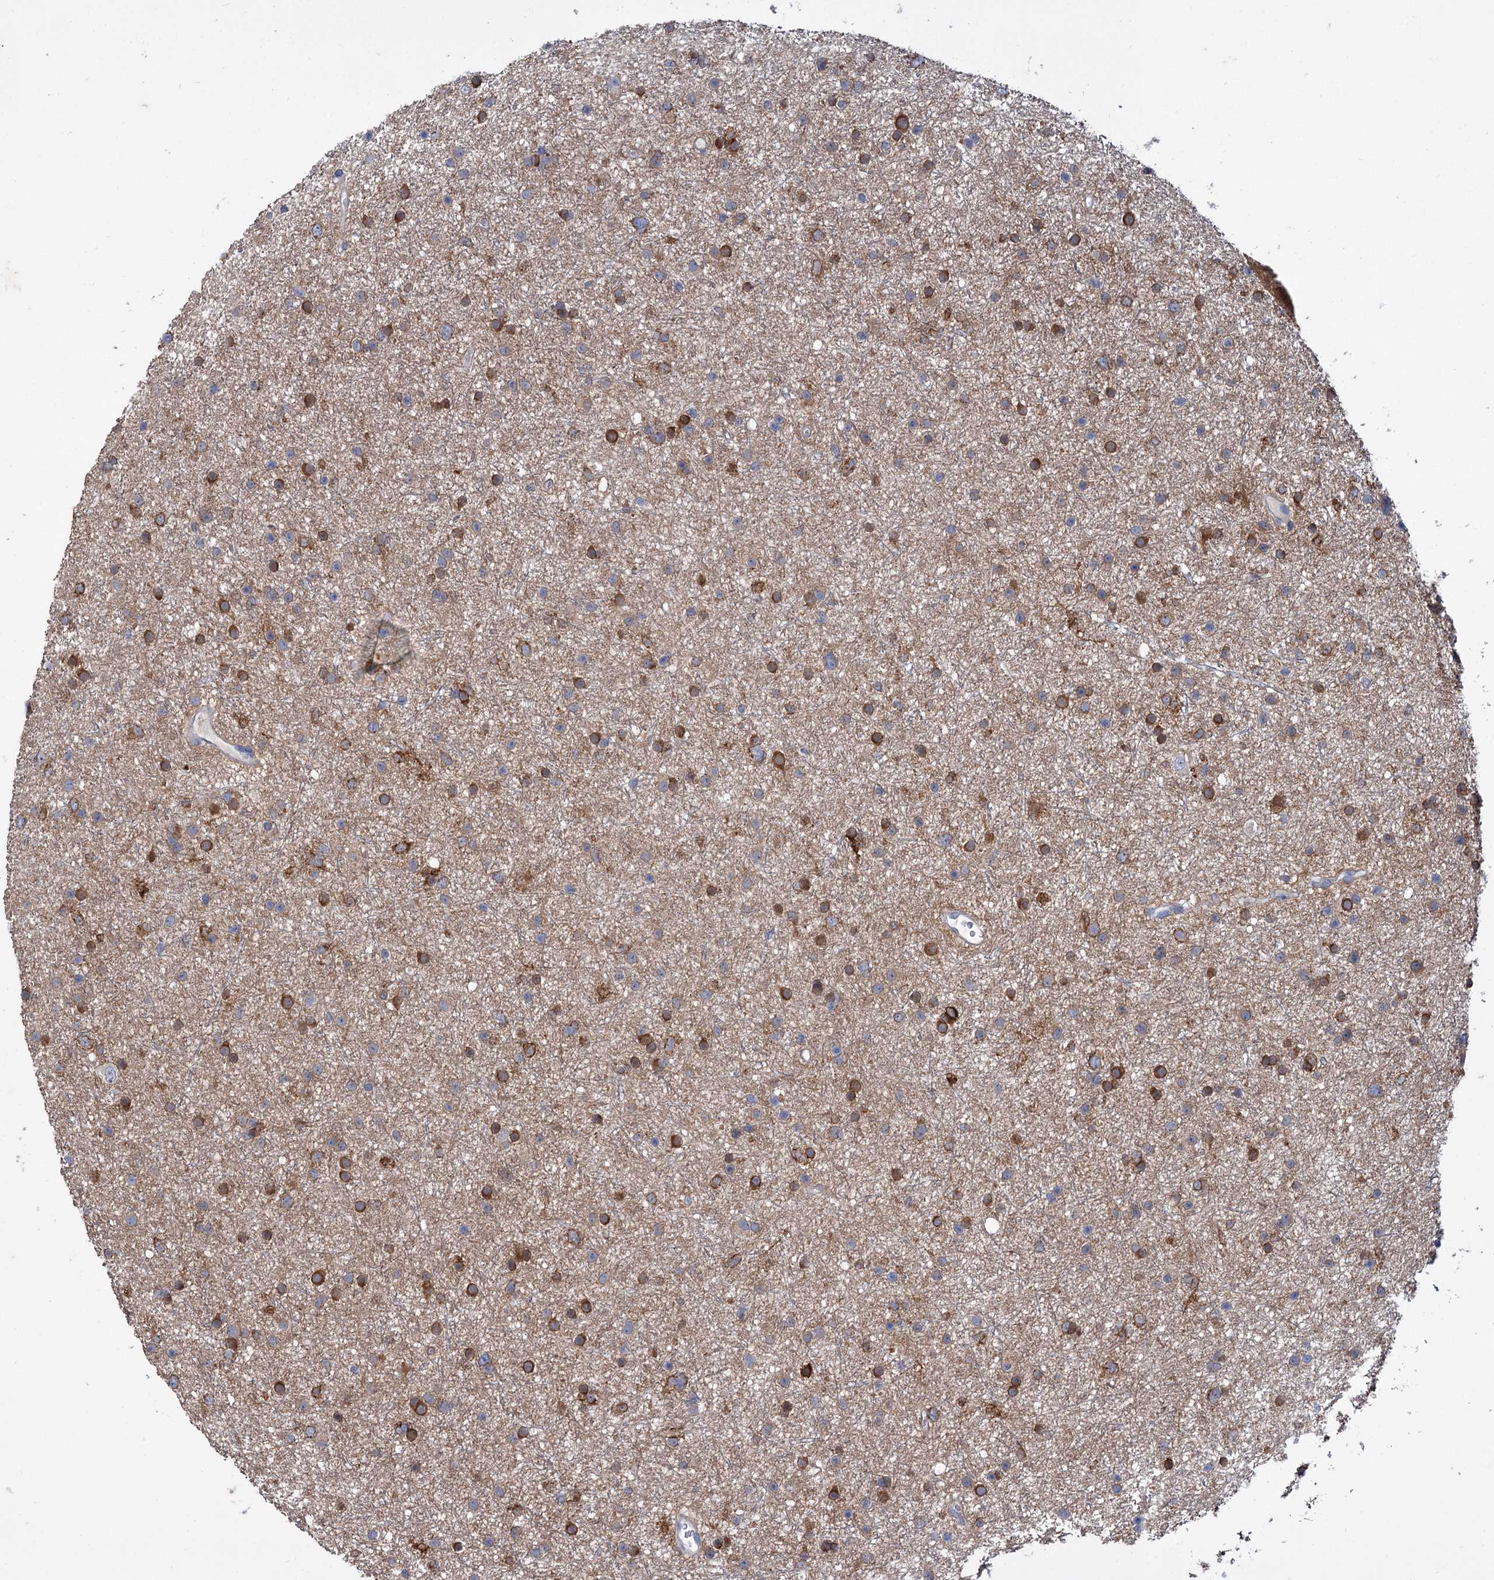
{"staining": {"intensity": "strong", "quantity": "25%-75%", "location": "cytoplasmic/membranous"}, "tissue": "glioma", "cell_type": "Tumor cells", "image_type": "cancer", "snomed": [{"axis": "morphology", "description": "Glioma, malignant, Low grade"}, {"axis": "topography", "description": "Cerebral cortex"}], "caption": "Human glioma stained with a brown dye demonstrates strong cytoplasmic/membranous positive expression in about 25%-75% of tumor cells.", "gene": "MID1IP1", "patient": {"sex": "female", "age": 39}}